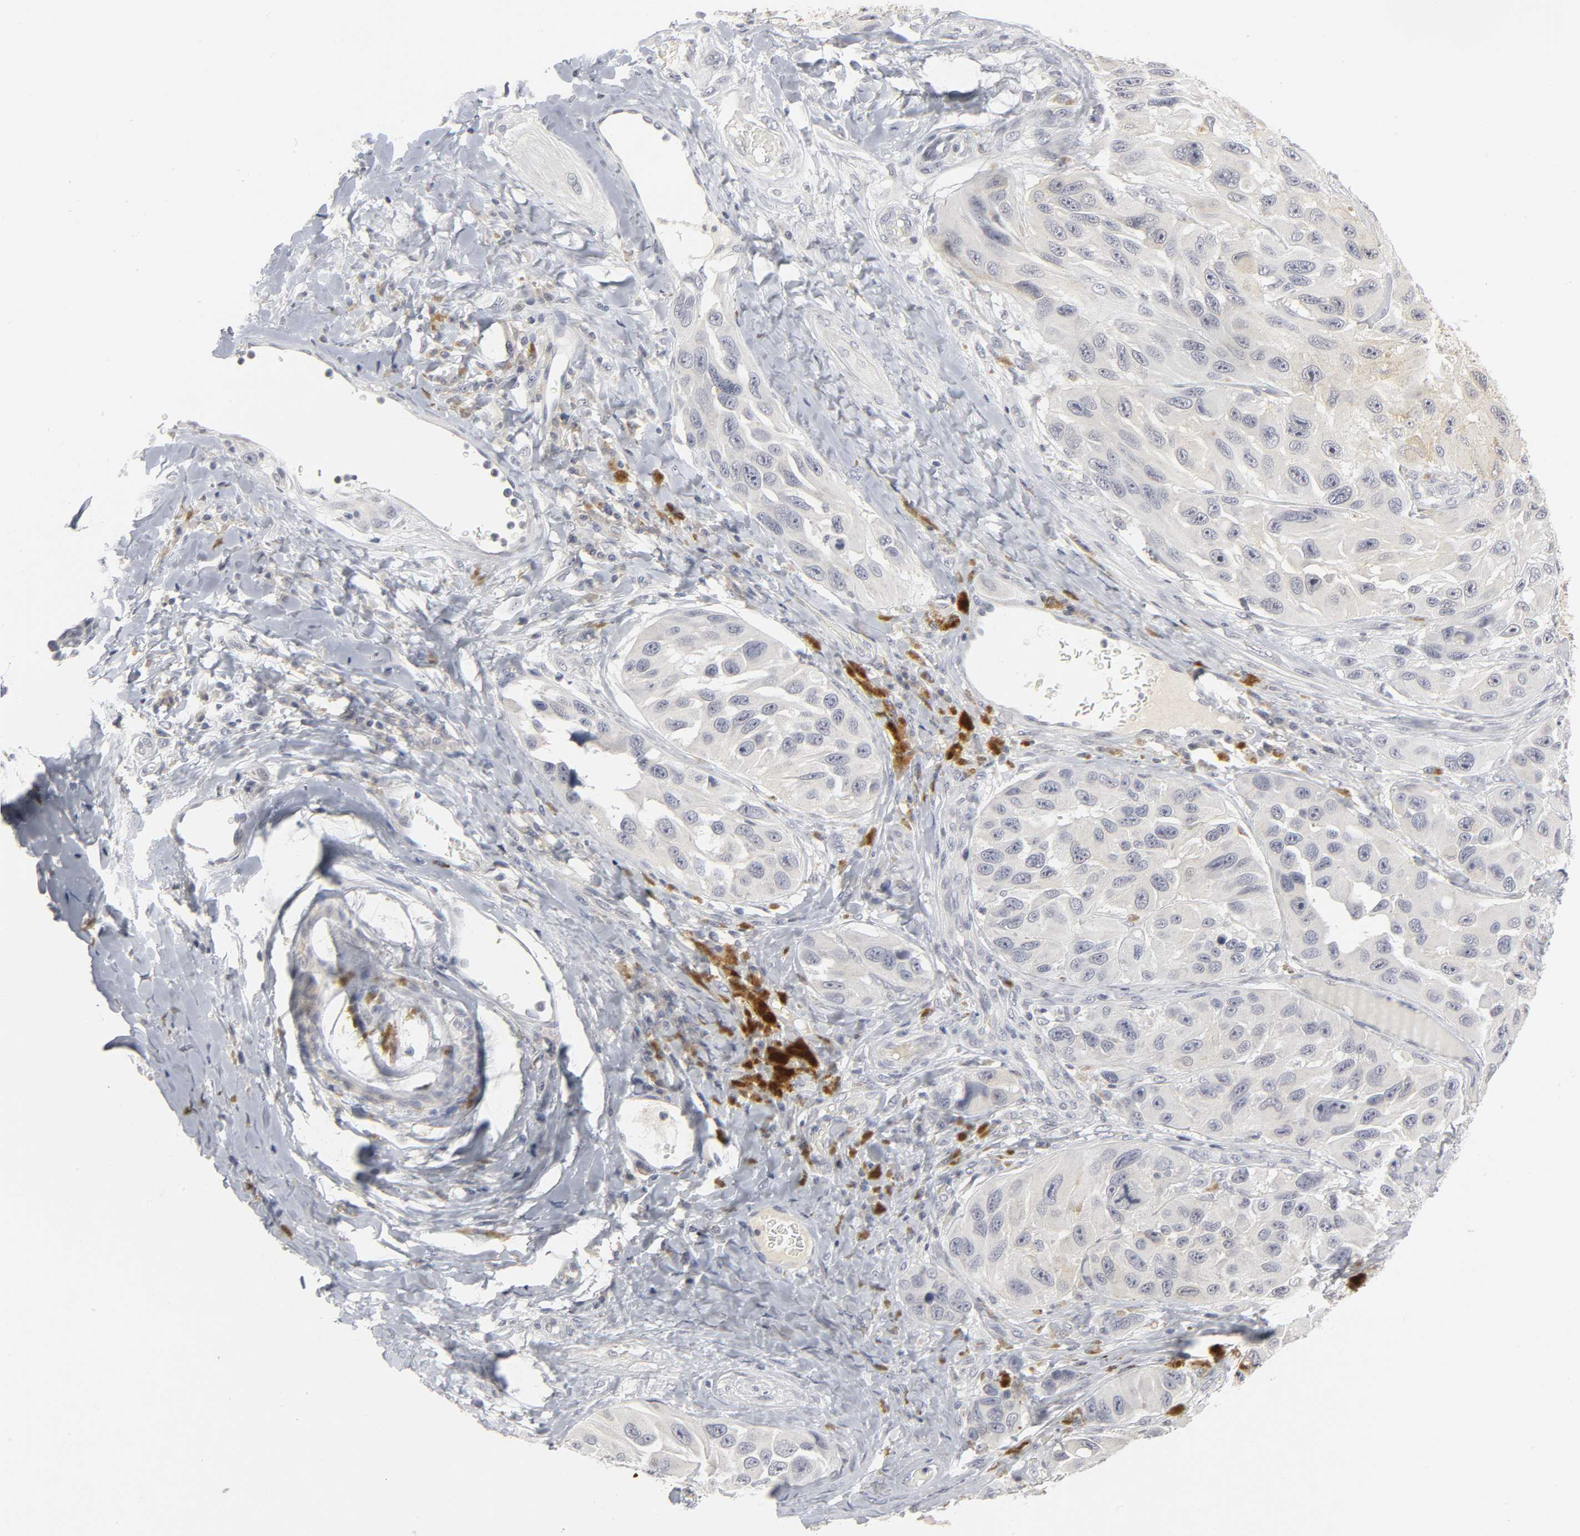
{"staining": {"intensity": "negative", "quantity": "none", "location": "none"}, "tissue": "melanoma", "cell_type": "Tumor cells", "image_type": "cancer", "snomed": [{"axis": "morphology", "description": "Malignant melanoma, NOS"}, {"axis": "topography", "description": "Skin"}], "caption": "A high-resolution micrograph shows immunohistochemistry staining of malignant melanoma, which demonstrates no significant expression in tumor cells. Brightfield microscopy of immunohistochemistry stained with DAB (brown) and hematoxylin (blue), captured at high magnification.", "gene": "TCAP", "patient": {"sex": "female", "age": 73}}